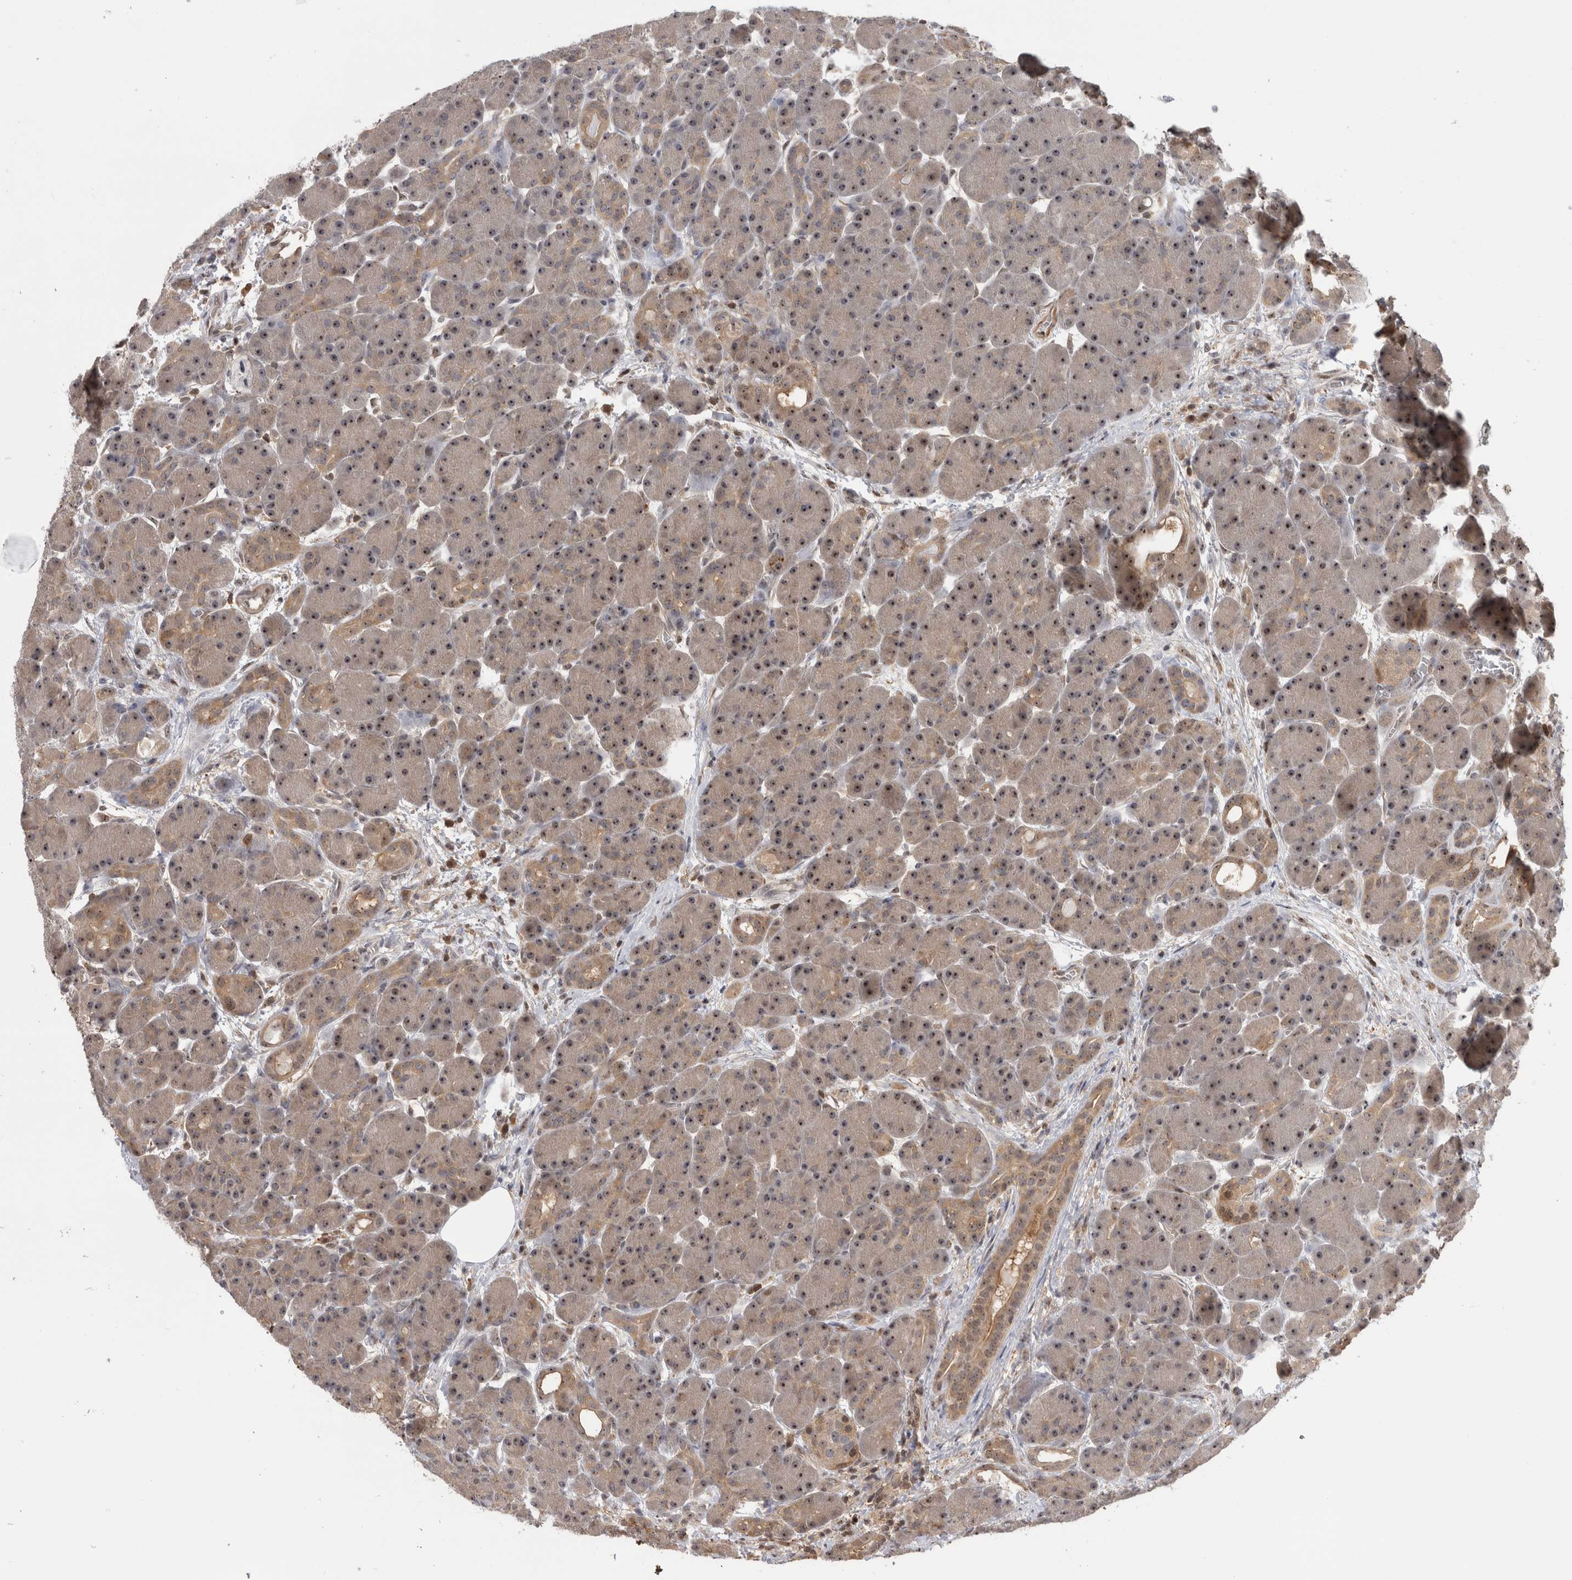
{"staining": {"intensity": "moderate", "quantity": "25%-75%", "location": "cytoplasmic/membranous,nuclear"}, "tissue": "pancreas", "cell_type": "Exocrine glandular cells", "image_type": "normal", "snomed": [{"axis": "morphology", "description": "Normal tissue, NOS"}, {"axis": "topography", "description": "Pancreas"}], "caption": "Immunohistochemistry (IHC) of unremarkable human pancreas reveals medium levels of moderate cytoplasmic/membranous,nuclear expression in about 25%-75% of exocrine glandular cells.", "gene": "TDRD7", "patient": {"sex": "male", "age": 63}}